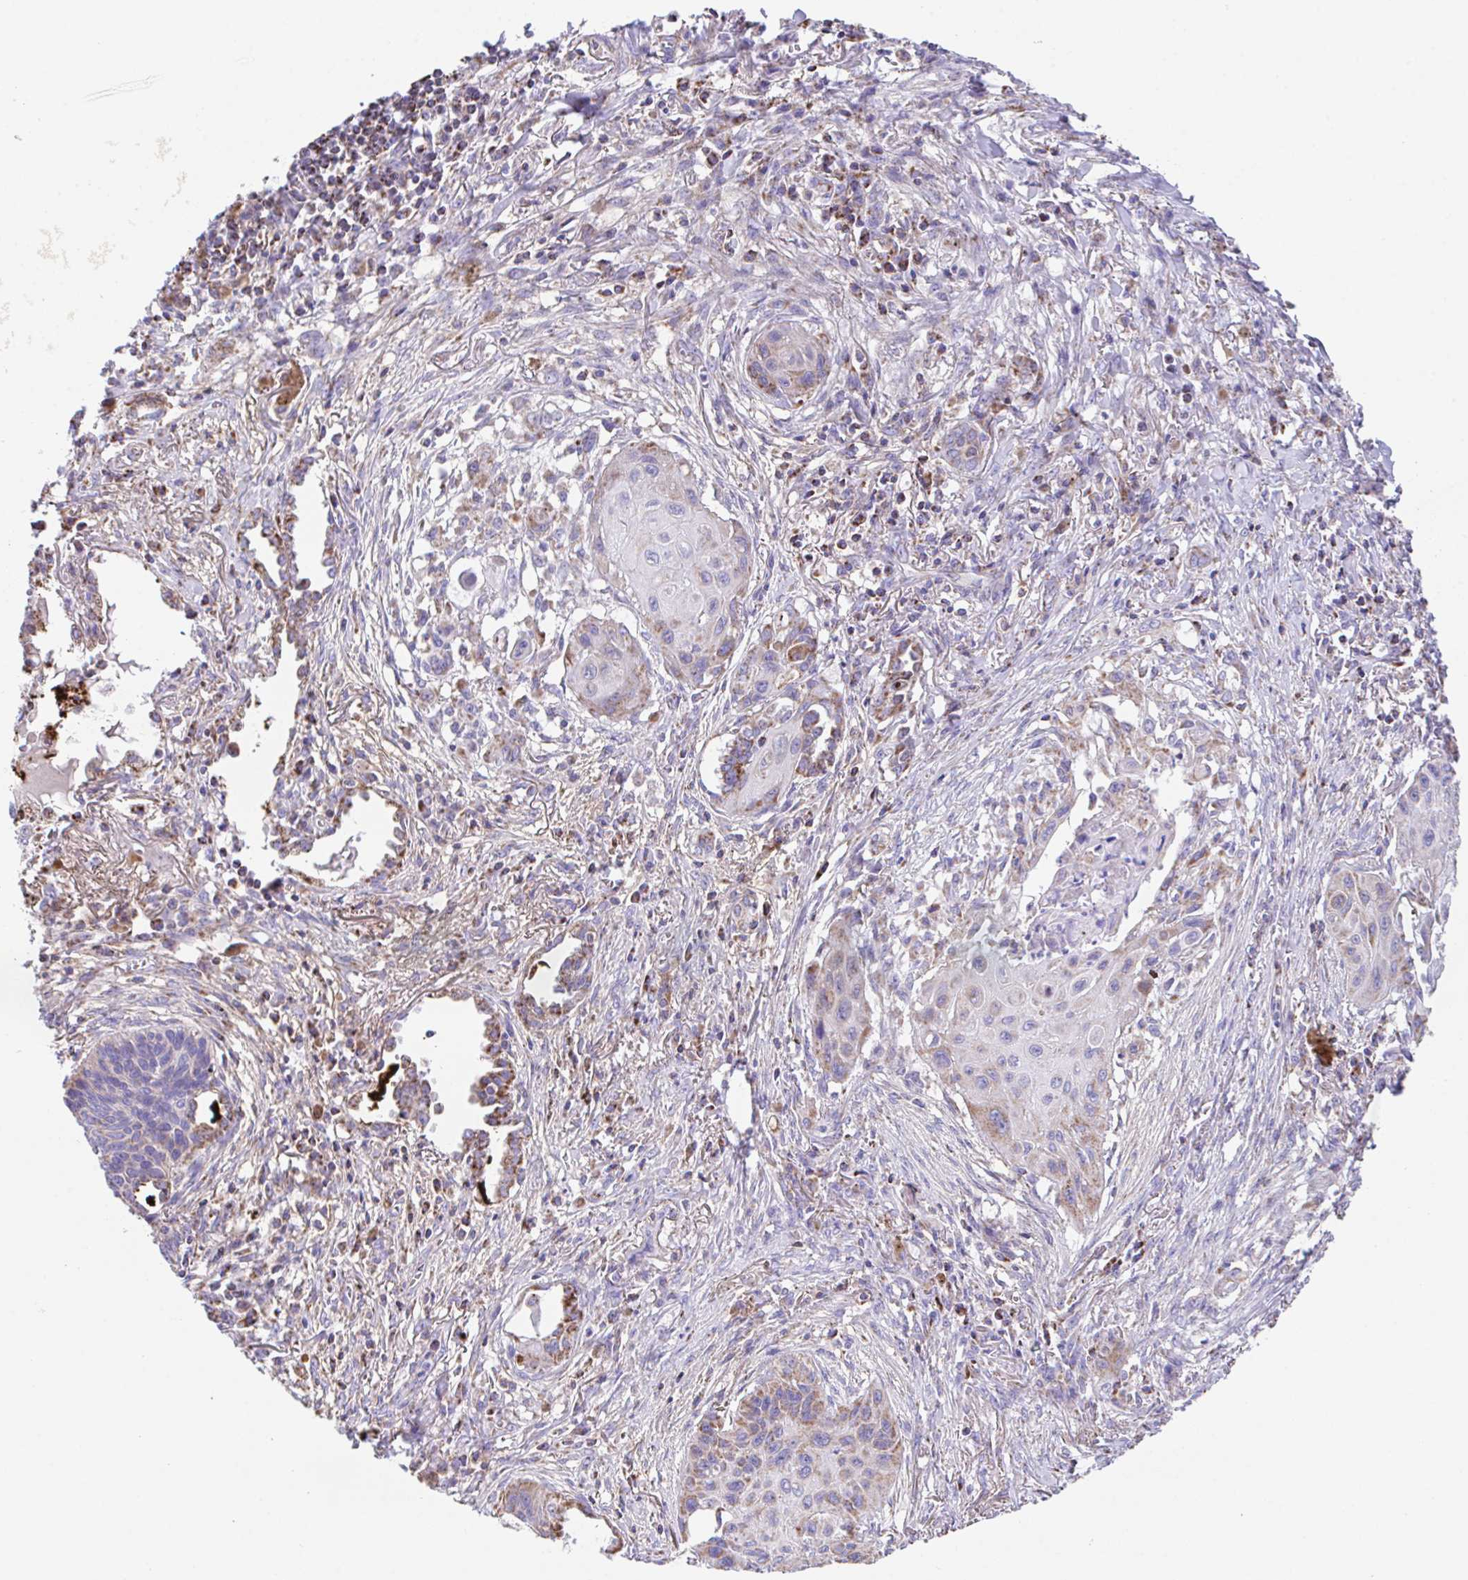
{"staining": {"intensity": "weak", "quantity": "25%-75%", "location": "cytoplasmic/membranous"}, "tissue": "lung cancer", "cell_type": "Tumor cells", "image_type": "cancer", "snomed": [{"axis": "morphology", "description": "Squamous cell carcinoma, NOS"}, {"axis": "topography", "description": "Lung"}], "caption": "Immunohistochemistry (IHC) histopathology image of squamous cell carcinoma (lung) stained for a protein (brown), which displays low levels of weak cytoplasmic/membranous staining in about 25%-75% of tumor cells.", "gene": "PCMTD2", "patient": {"sex": "male", "age": 71}}